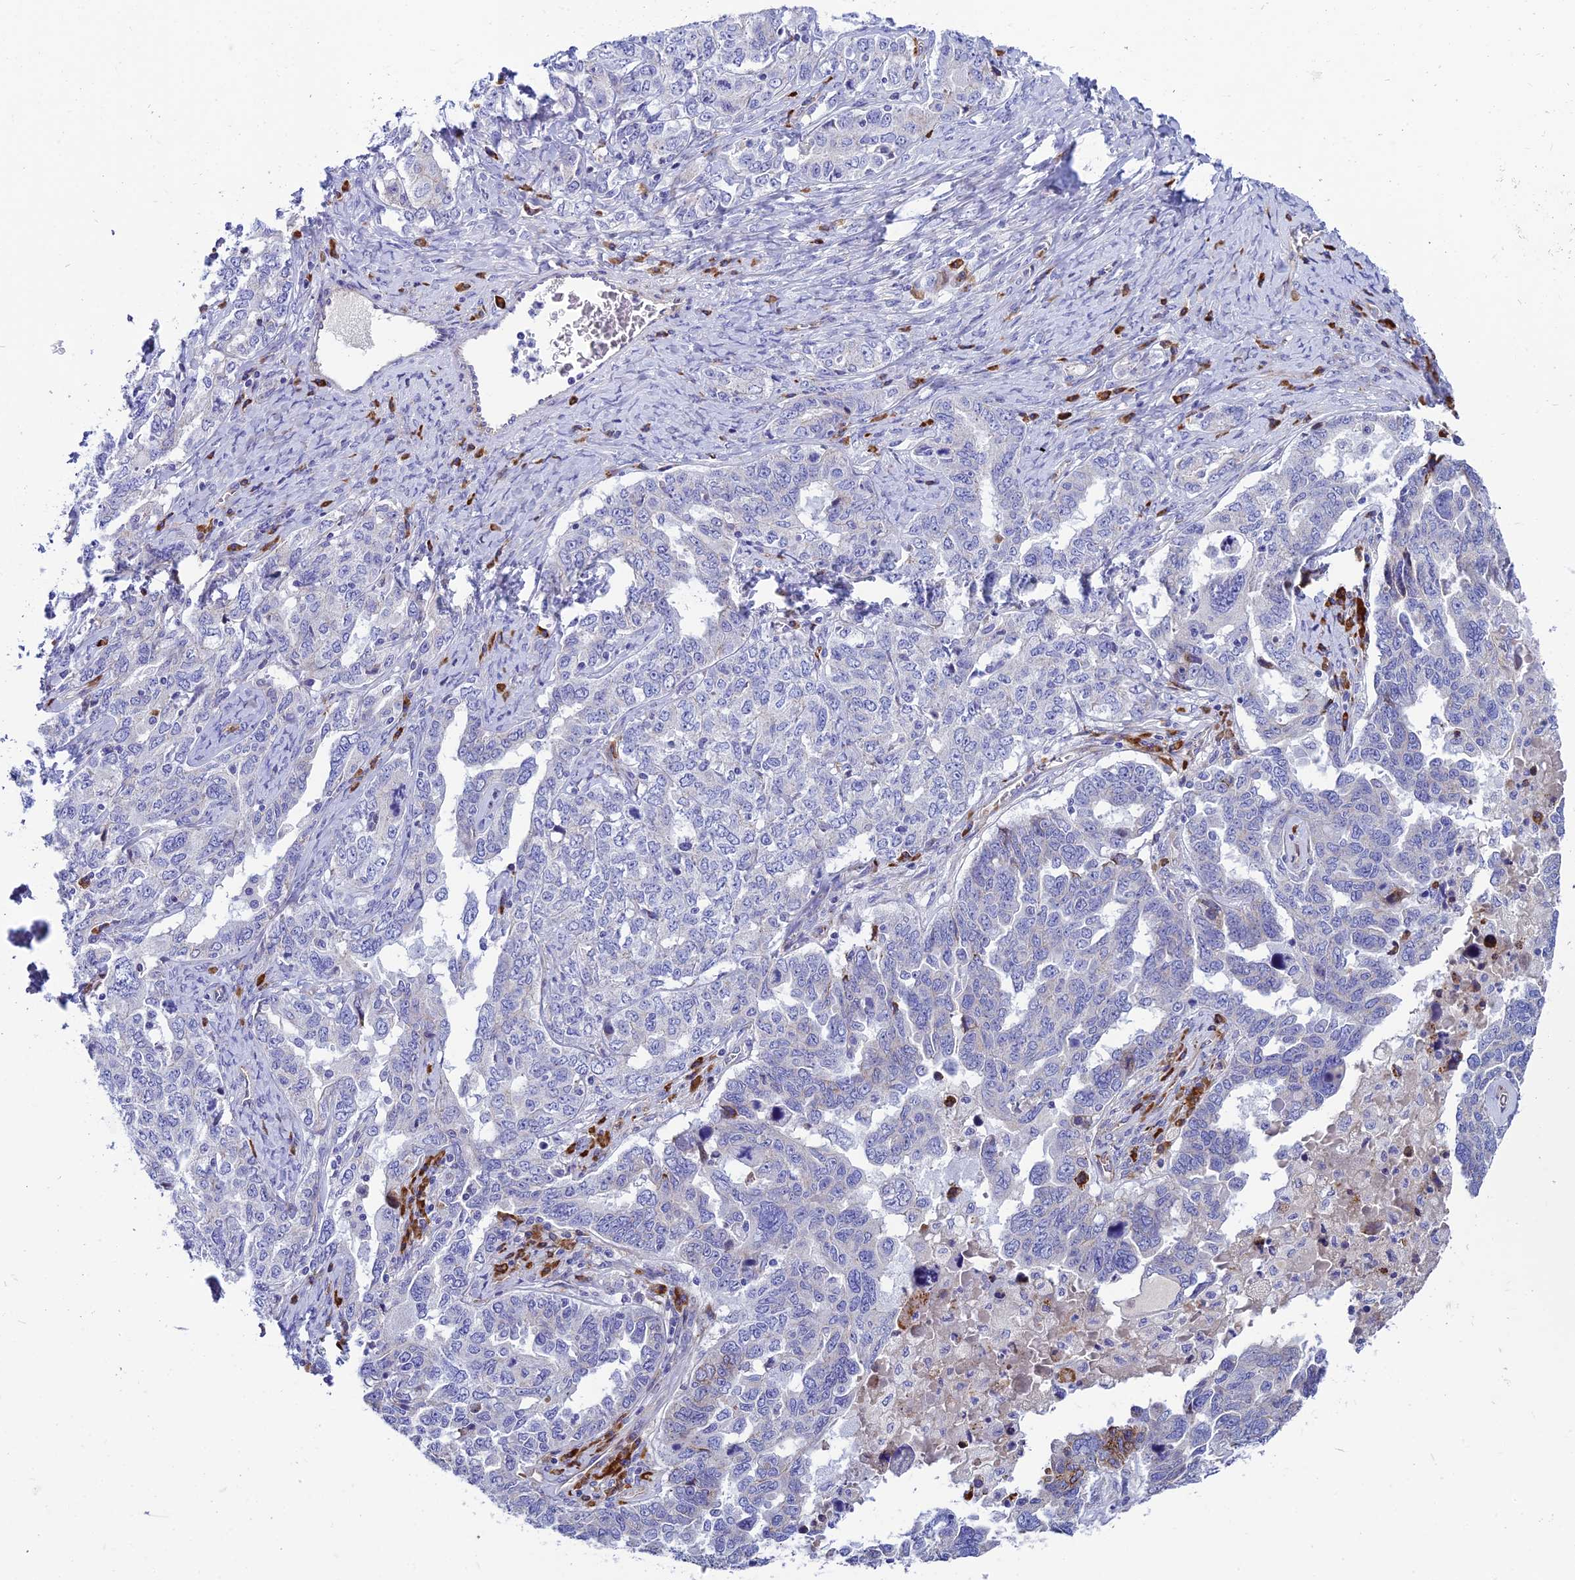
{"staining": {"intensity": "negative", "quantity": "none", "location": "none"}, "tissue": "ovarian cancer", "cell_type": "Tumor cells", "image_type": "cancer", "snomed": [{"axis": "morphology", "description": "Carcinoma, endometroid"}, {"axis": "topography", "description": "Ovary"}], "caption": "High magnification brightfield microscopy of ovarian endometroid carcinoma stained with DAB (3,3'-diaminobenzidine) (brown) and counterstained with hematoxylin (blue): tumor cells show no significant expression.", "gene": "MACIR", "patient": {"sex": "female", "age": 62}}